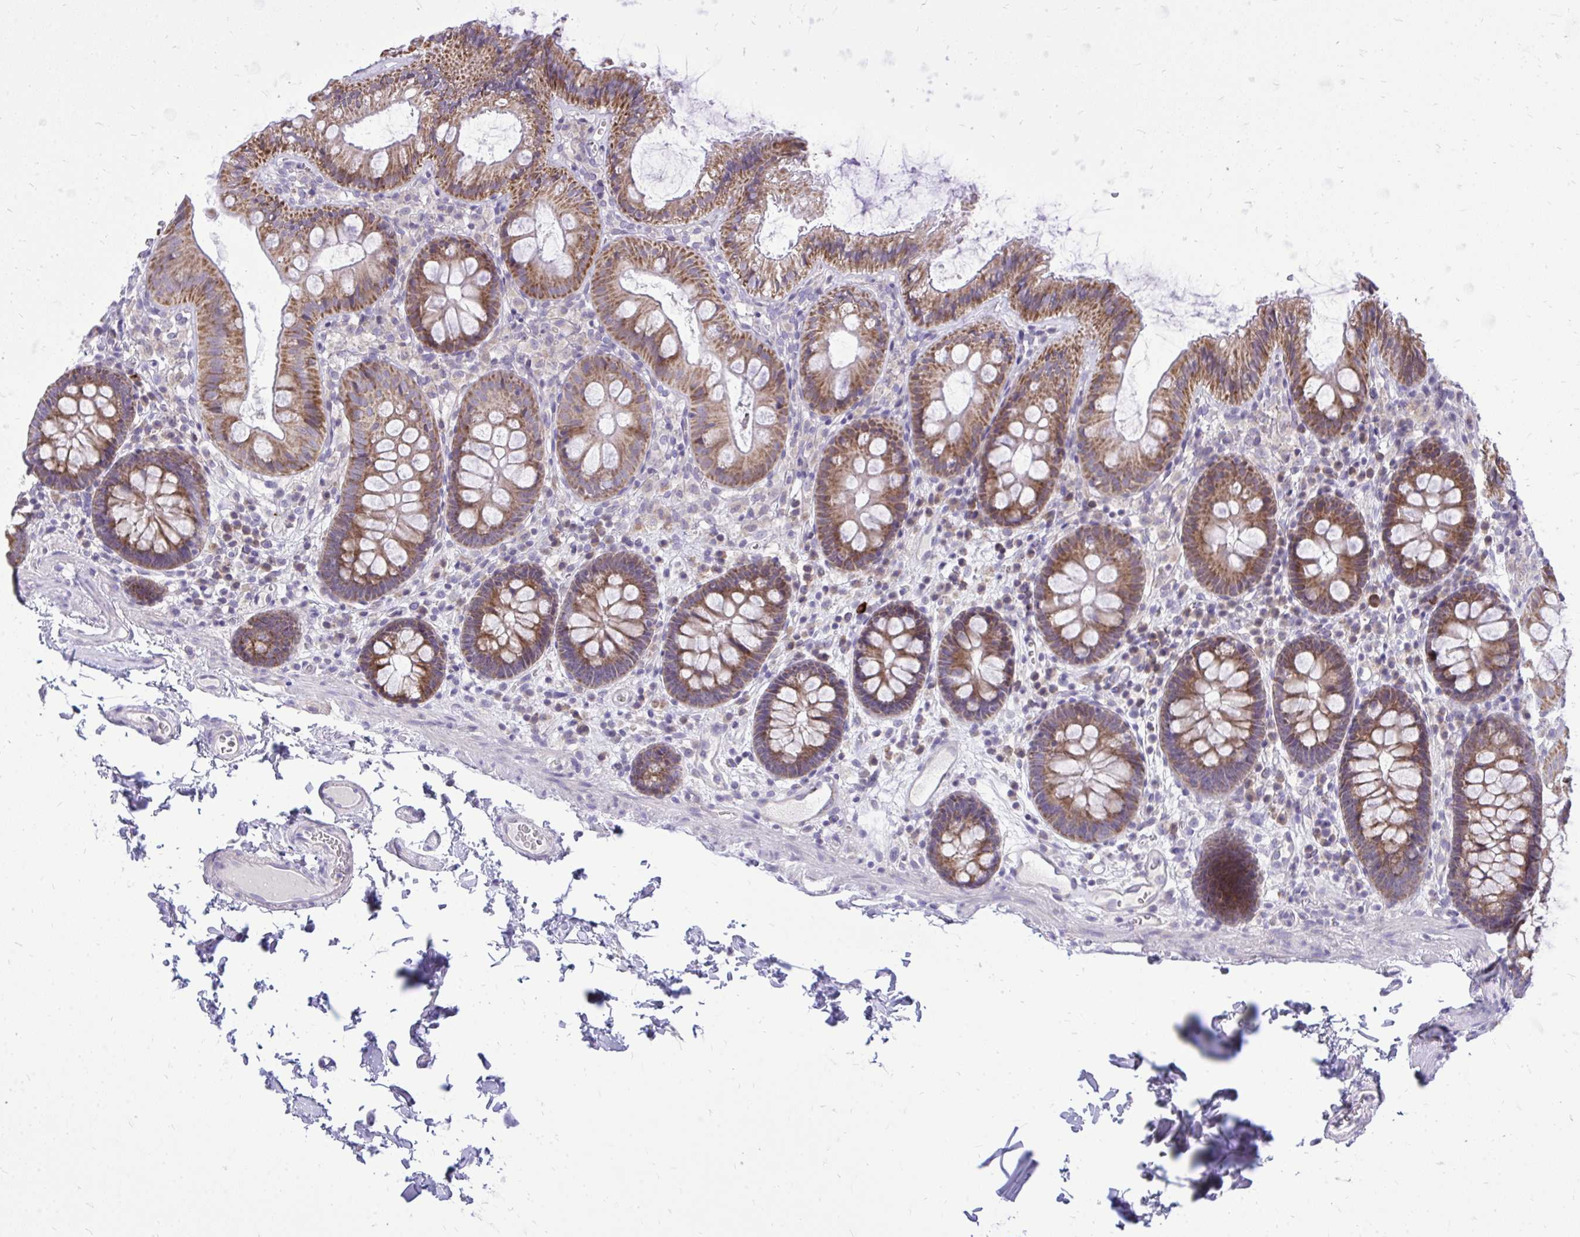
{"staining": {"intensity": "negative", "quantity": "none", "location": "none"}, "tissue": "colon", "cell_type": "Endothelial cells", "image_type": "normal", "snomed": [{"axis": "morphology", "description": "Normal tissue, NOS"}, {"axis": "topography", "description": "Colon"}], "caption": "Immunohistochemical staining of unremarkable colon reveals no significant positivity in endothelial cells. The staining is performed using DAB (3,3'-diaminobenzidine) brown chromogen with nuclei counter-stained in using hematoxylin.", "gene": "SPTBN2", "patient": {"sex": "male", "age": 84}}